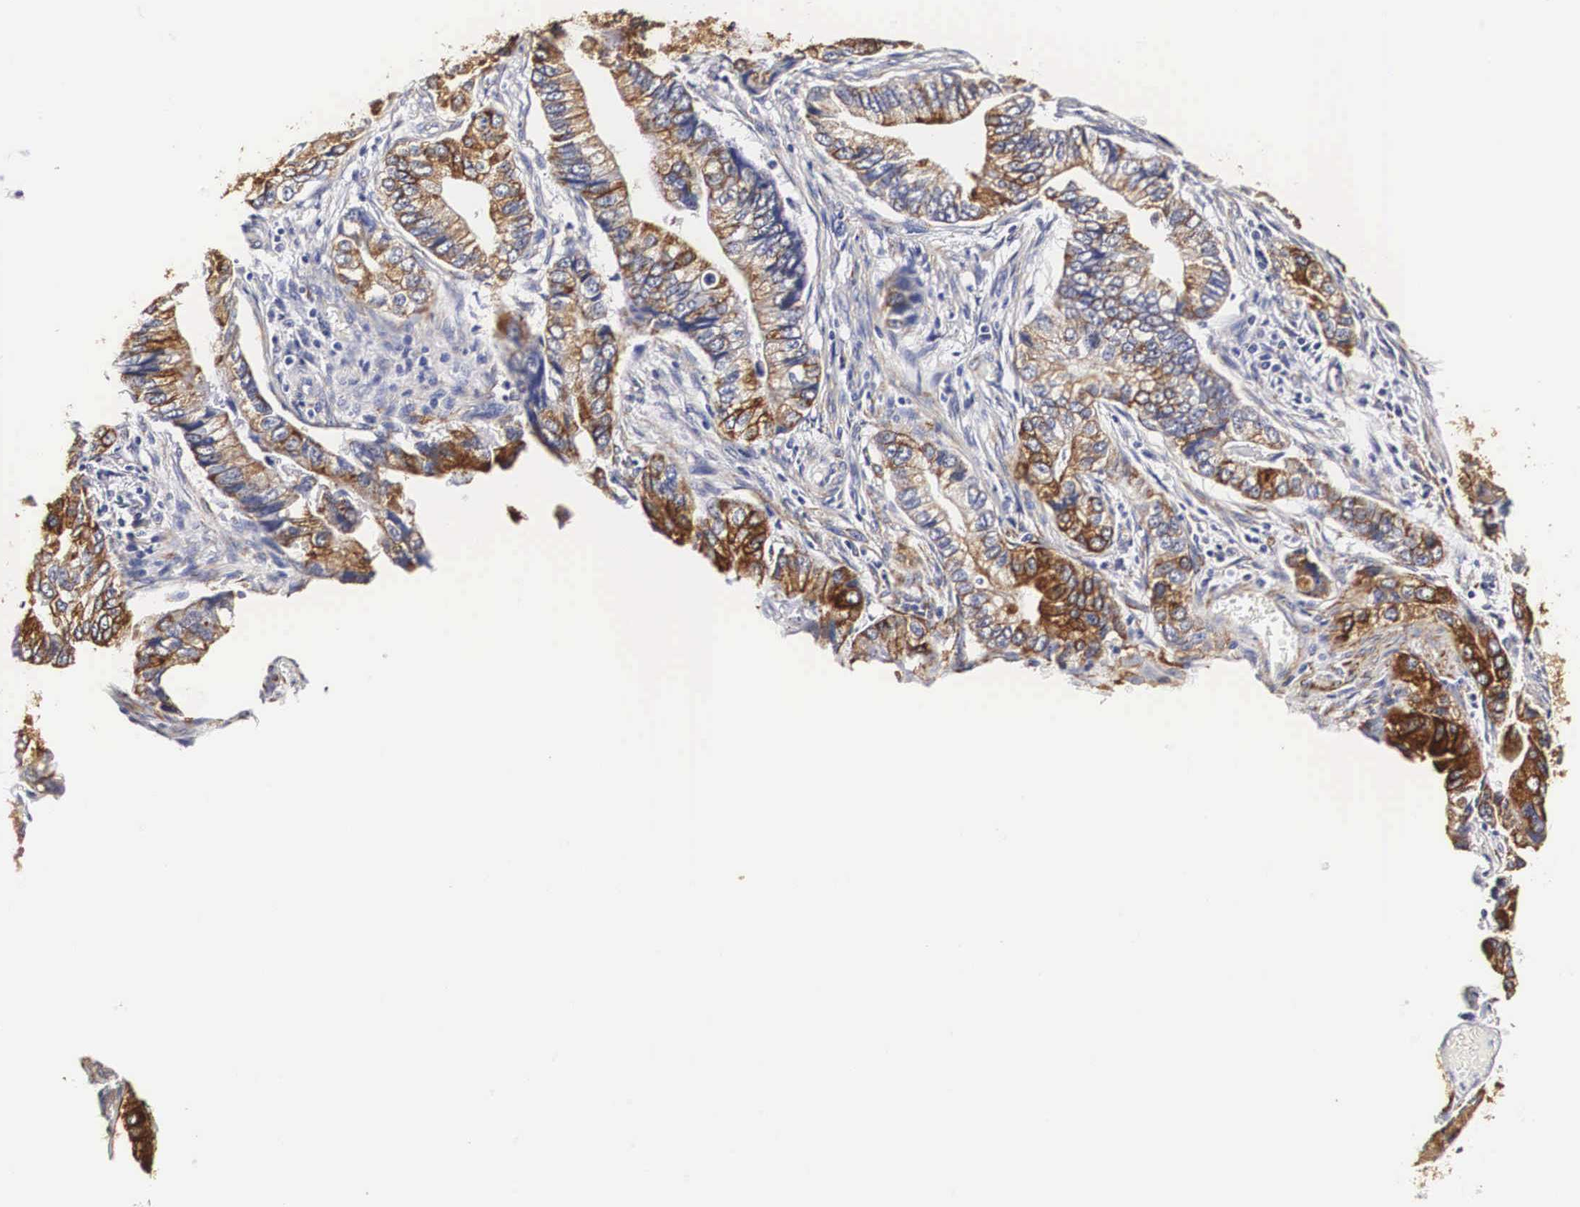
{"staining": {"intensity": "moderate", "quantity": "25%-75%", "location": "cytoplasmic/membranous"}, "tissue": "pancreatic cancer", "cell_type": "Tumor cells", "image_type": "cancer", "snomed": [{"axis": "morphology", "description": "Adenocarcinoma, NOS"}, {"axis": "topography", "description": "Pancreas"}, {"axis": "topography", "description": "Stomach, upper"}], "caption": "Moderate cytoplasmic/membranous protein staining is identified in approximately 25%-75% of tumor cells in adenocarcinoma (pancreatic).", "gene": "CKAP4", "patient": {"sex": "male", "age": 77}}